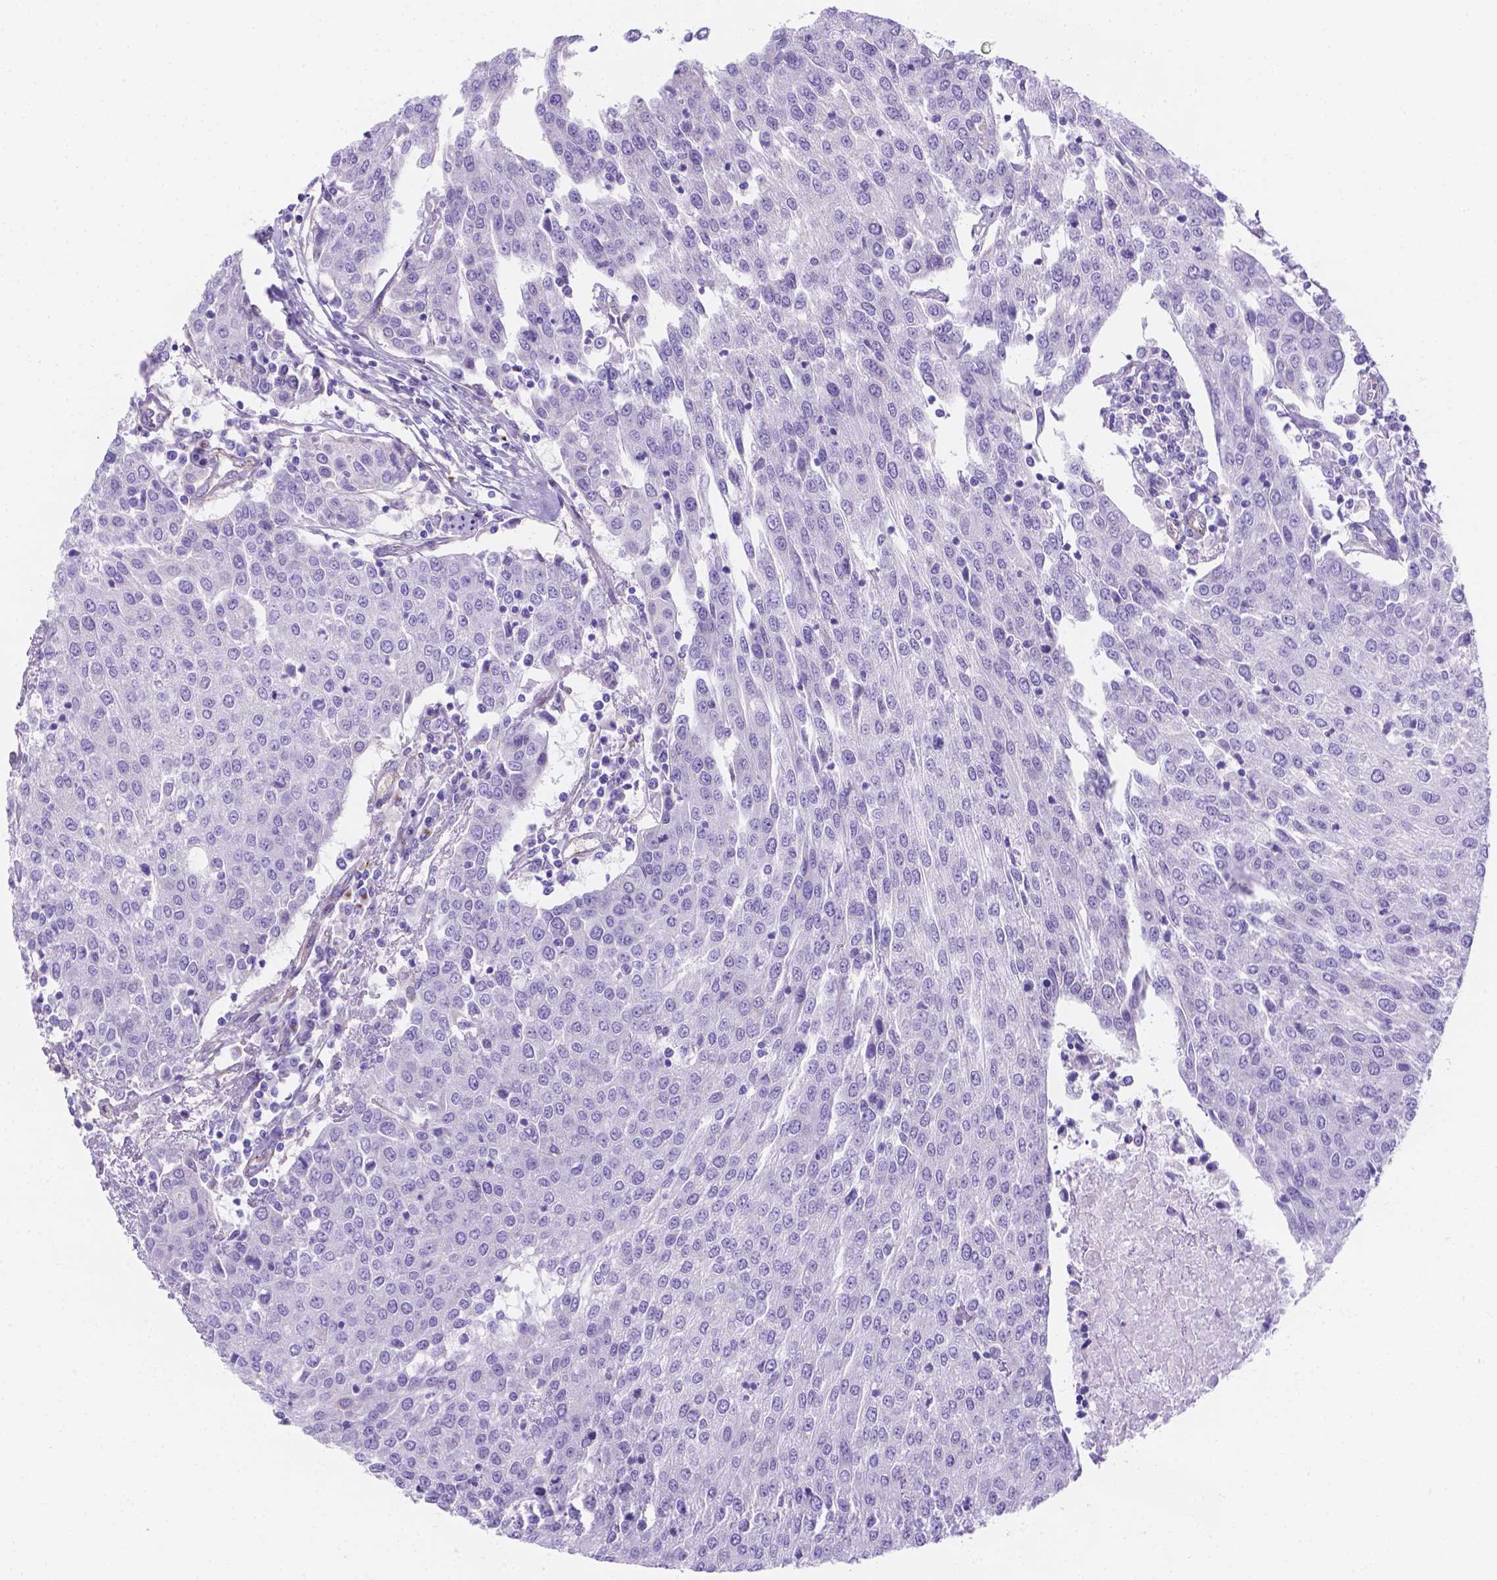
{"staining": {"intensity": "negative", "quantity": "none", "location": "none"}, "tissue": "urothelial cancer", "cell_type": "Tumor cells", "image_type": "cancer", "snomed": [{"axis": "morphology", "description": "Urothelial carcinoma, High grade"}, {"axis": "topography", "description": "Urinary bladder"}], "caption": "Human urothelial carcinoma (high-grade) stained for a protein using immunohistochemistry exhibits no staining in tumor cells.", "gene": "SLC40A1", "patient": {"sex": "female", "age": 85}}